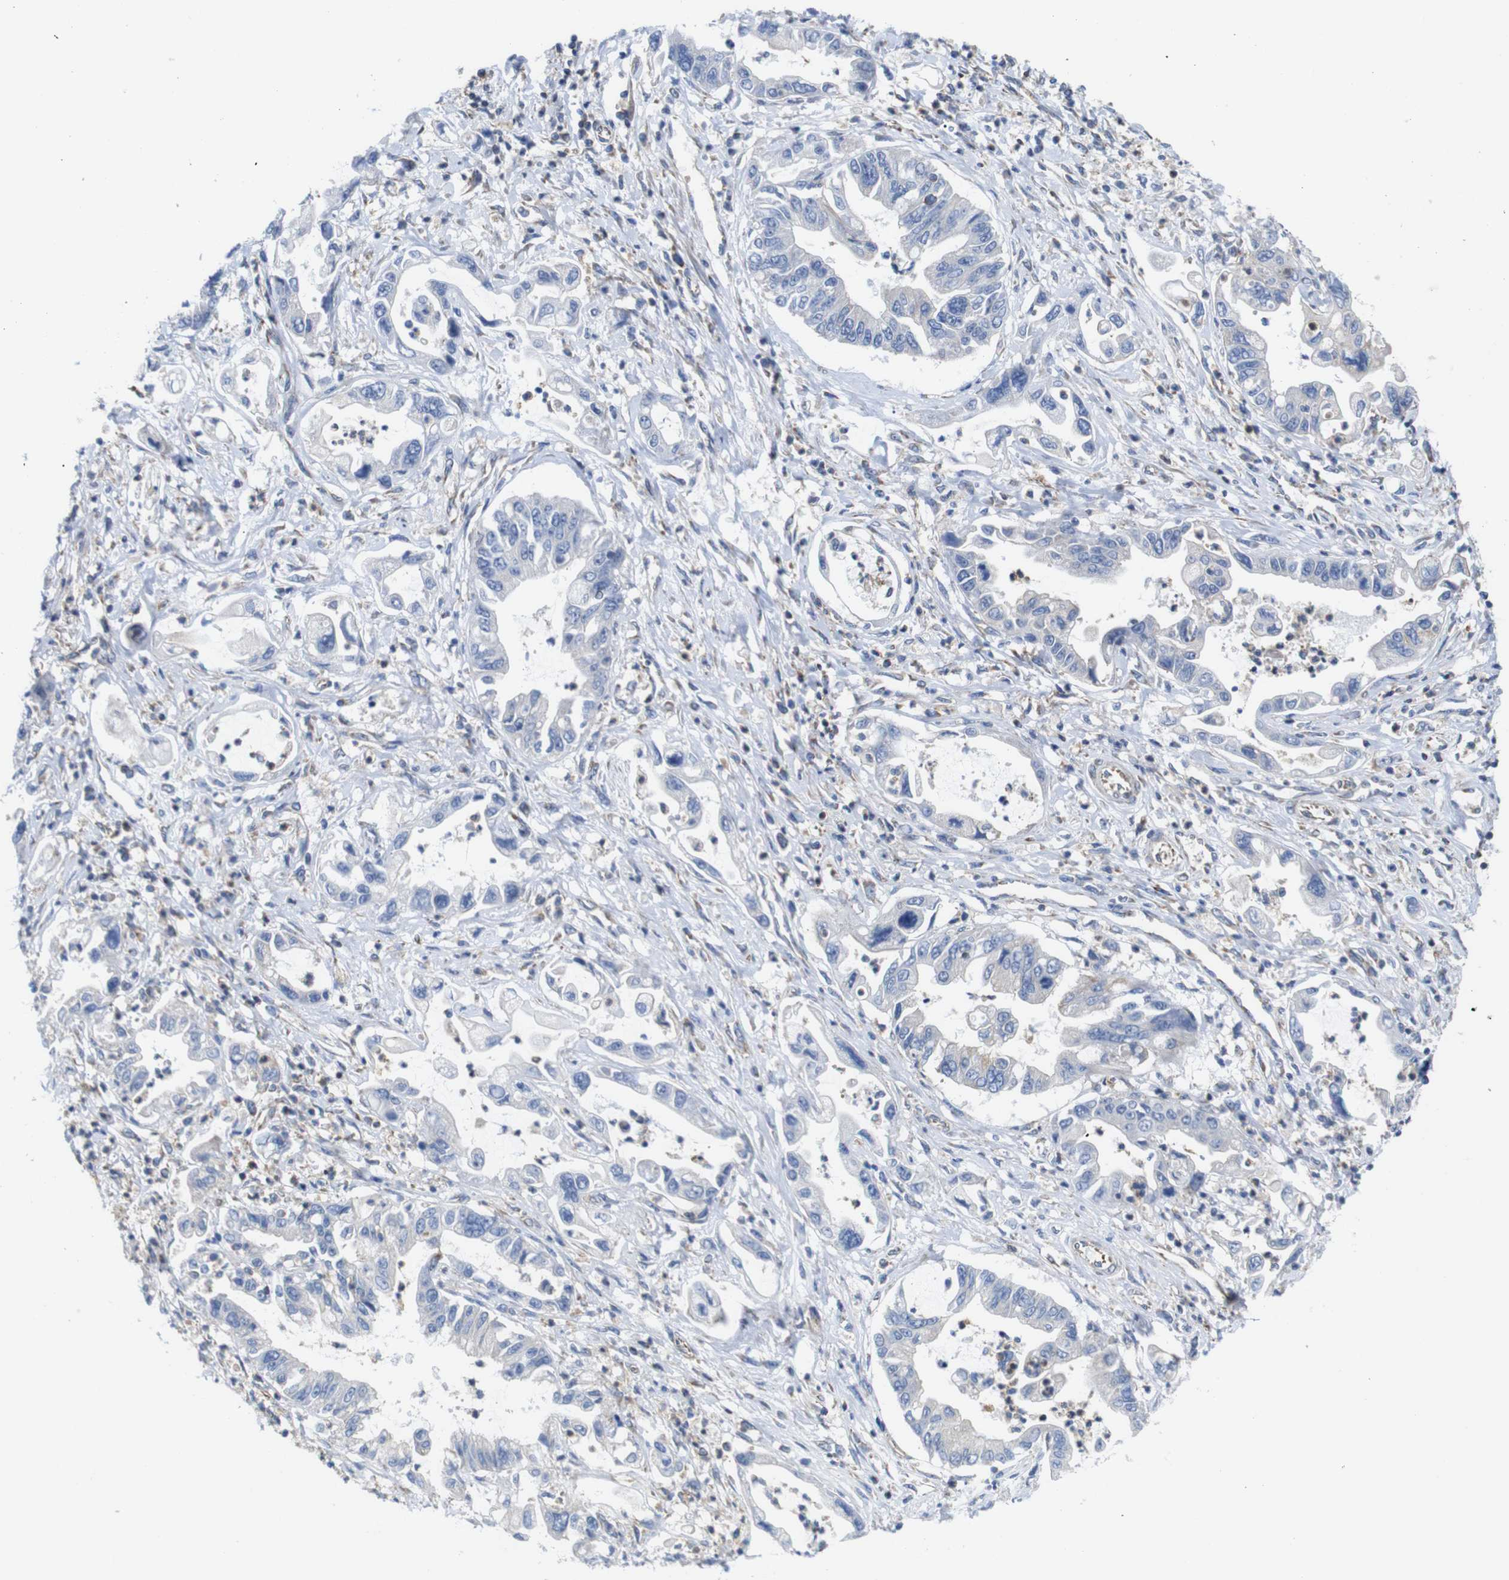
{"staining": {"intensity": "negative", "quantity": "none", "location": "none"}, "tissue": "pancreatic cancer", "cell_type": "Tumor cells", "image_type": "cancer", "snomed": [{"axis": "morphology", "description": "Adenocarcinoma, NOS"}, {"axis": "topography", "description": "Pancreas"}], "caption": "Immunohistochemistry (IHC) of pancreatic cancer shows no staining in tumor cells.", "gene": "PDCD1LG2", "patient": {"sex": "male", "age": 56}}